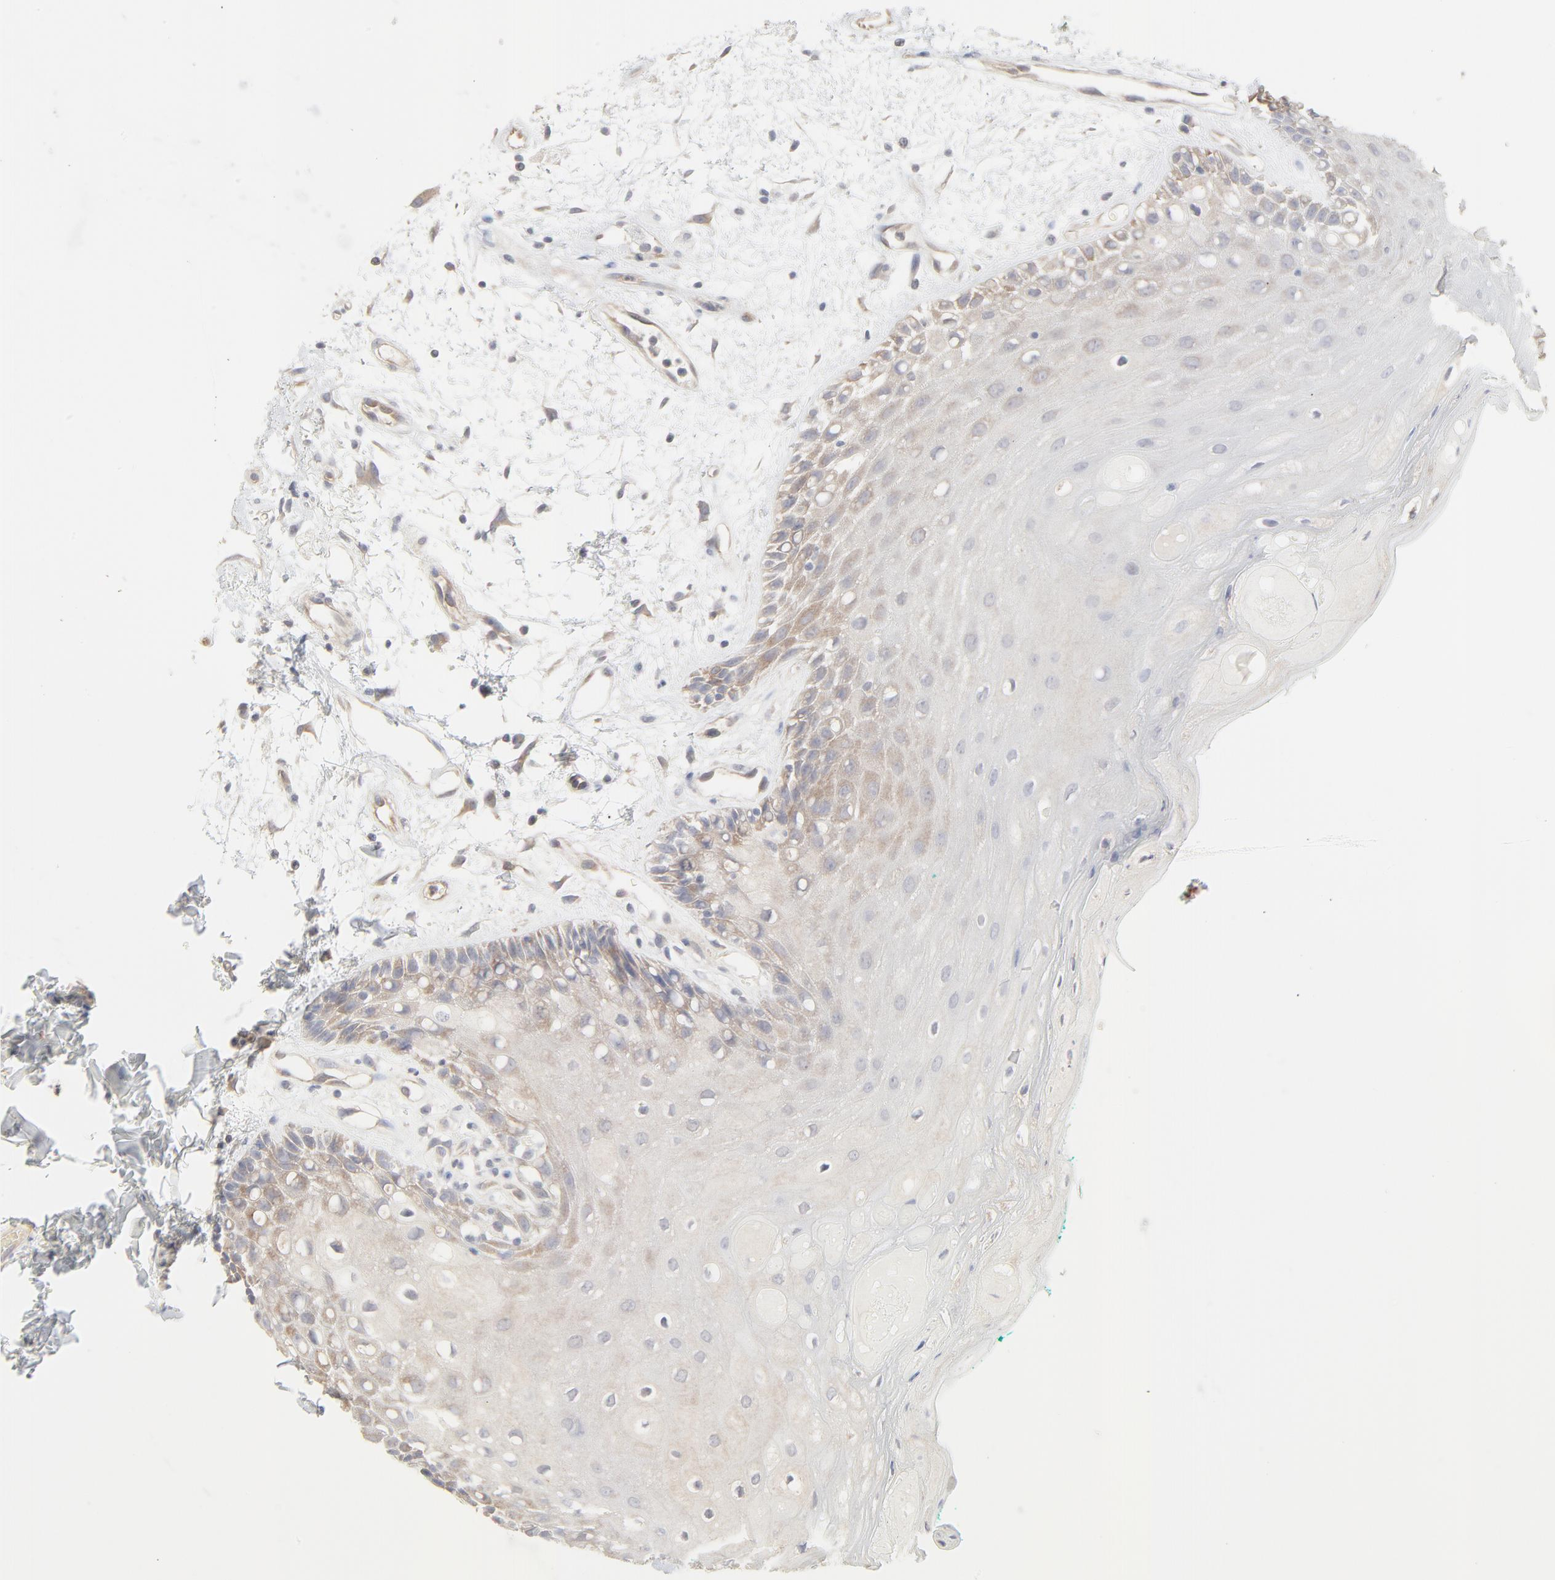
{"staining": {"intensity": "moderate", "quantity": "25%-75%", "location": "cytoplasmic/membranous"}, "tissue": "oral mucosa", "cell_type": "Squamous epithelial cells", "image_type": "normal", "snomed": [{"axis": "morphology", "description": "Normal tissue, NOS"}, {"axis": "morphology", "description": "Squamous cell carcinoma, NOS"}, {"axis": "topography", "description": "Skeletal muscle"}, {"axis": "topography", "description": "Oral tissue"}, {"axis": "topography", "description": "Head-Neck"}], "caption": "A high-resolution photomicrograph shows immunohistochemistry (IHC) staining of normal oral mucosa, which exhibits moderate cytoplasmic/membranous positivity in approximately 25%-75% of squamous epithelial cells.", "gene": "PPP2CA", "patient": {"sex": "female", "age": 84}}